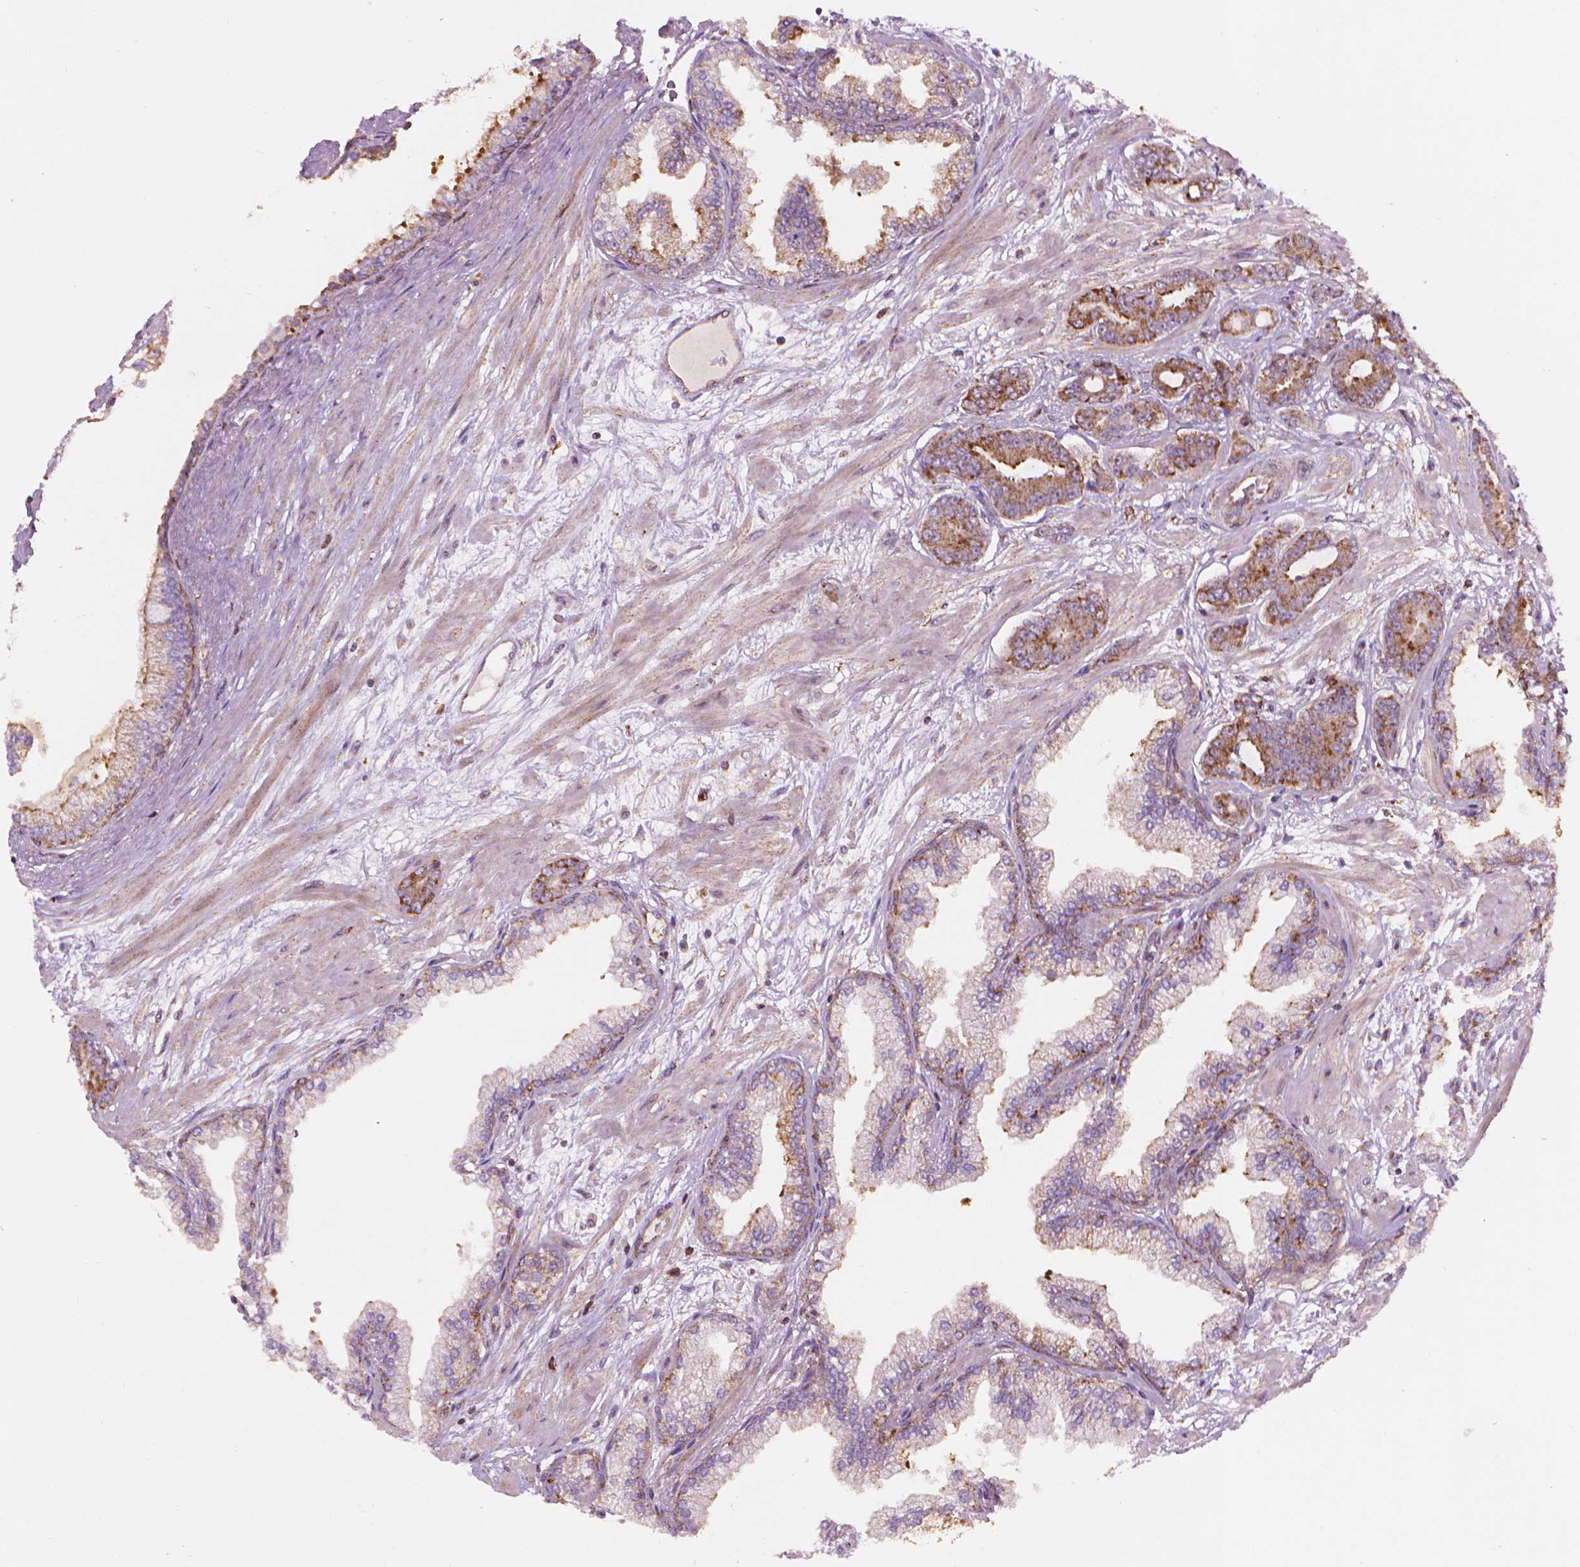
{"staining": {"intensity": "moderate", "quantity": ">75%", "location": "cytoplasmic/membranous"}, "tissue": "prostate cancer", "cell_type": "Tumor cells", "image_type": "cancer", "snomed": [{"axis": "morphology", "description": "Adenocarcinoma, Low grade"}, {"axis": "topography", "description": "Prostate"}], "caption": "A brown stain shows moderate cytoplasmic/membranous positivity of a protein in prostate cancer (adenocarcinoma (low-grade)) tumor cells.", "gene": "VARS2", "patient": {"sex": "male", "age": 64}}